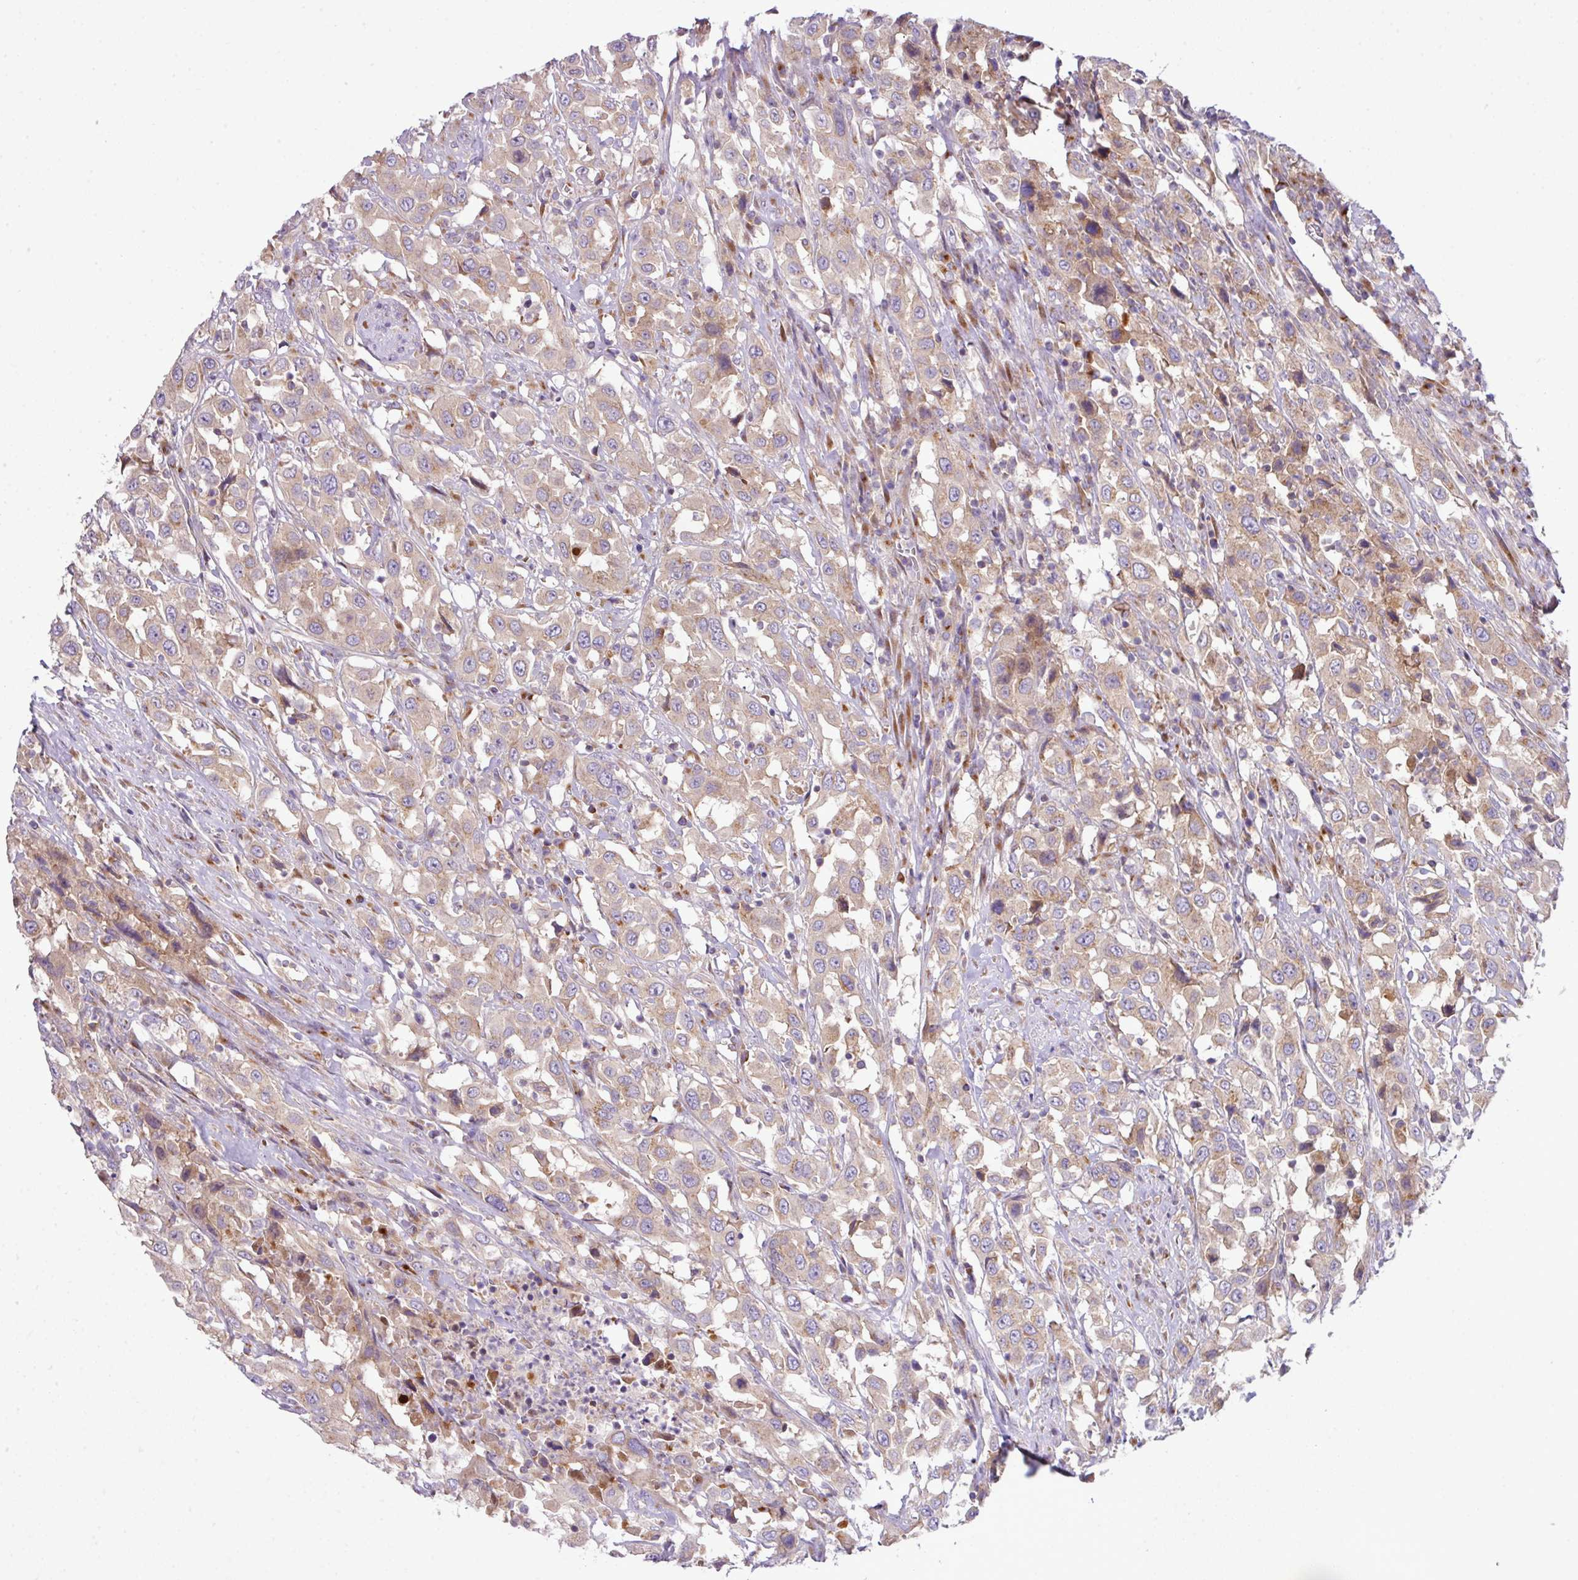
{"staining": {"intensity": "weak", "quantity": ">75%", "location": "cytoplasmic/membranous"}, "tissue": "urothelial cancer", "cell_type": "Tumor cells", "image_type": "cancer", "snomed": [{"axis": "morphology", "description": "Urothelial carcinoma, High grade"}, {"axis": "topography", "description": "Urinary bladder"}], "caption": "Immunohistochemical staining of urothelial cancer exhibits weak cytoplasmic/membranous protein expression in approximately >75% of tumor cells.", "gene": "VTI1A", "patient": {"sex": "male", "age": 61}}